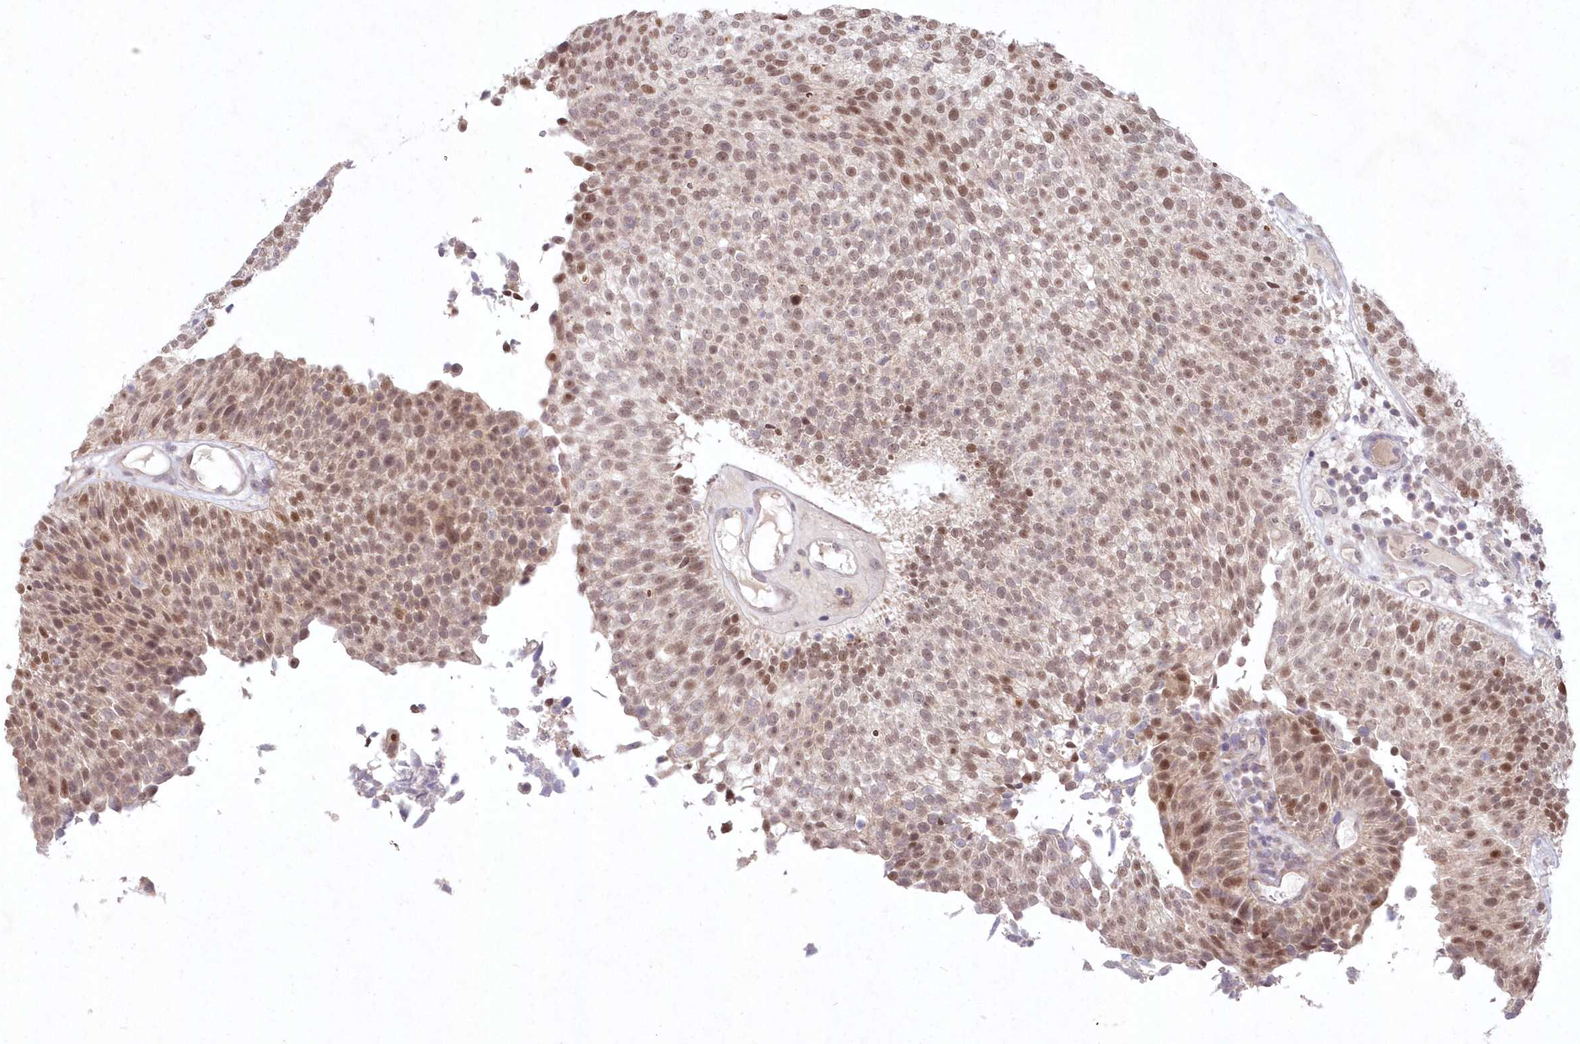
{"staining": {"intensity": "strong", "quantity": "25%-75%", "location": "nuclear"}, "tissue": "urothelial cancer", "cell_type": "Tumor cells", "image_type": "cancer", "snomed": [{"axis": "morphology", "description": "Urothelial carcinoma, Low grade"}, {"axis": "topography", "description": "Urinary bladder"}], "caption": "DAB (3,3'-diaminobenzidine) immunohistochemical staining of human urothelial cancer demonstrates strong nuclear protein positivity in approximately 25%-75% of tumor cells.", "gene": "ASCC1", "patient": {"sex": "male", "age": 86}}